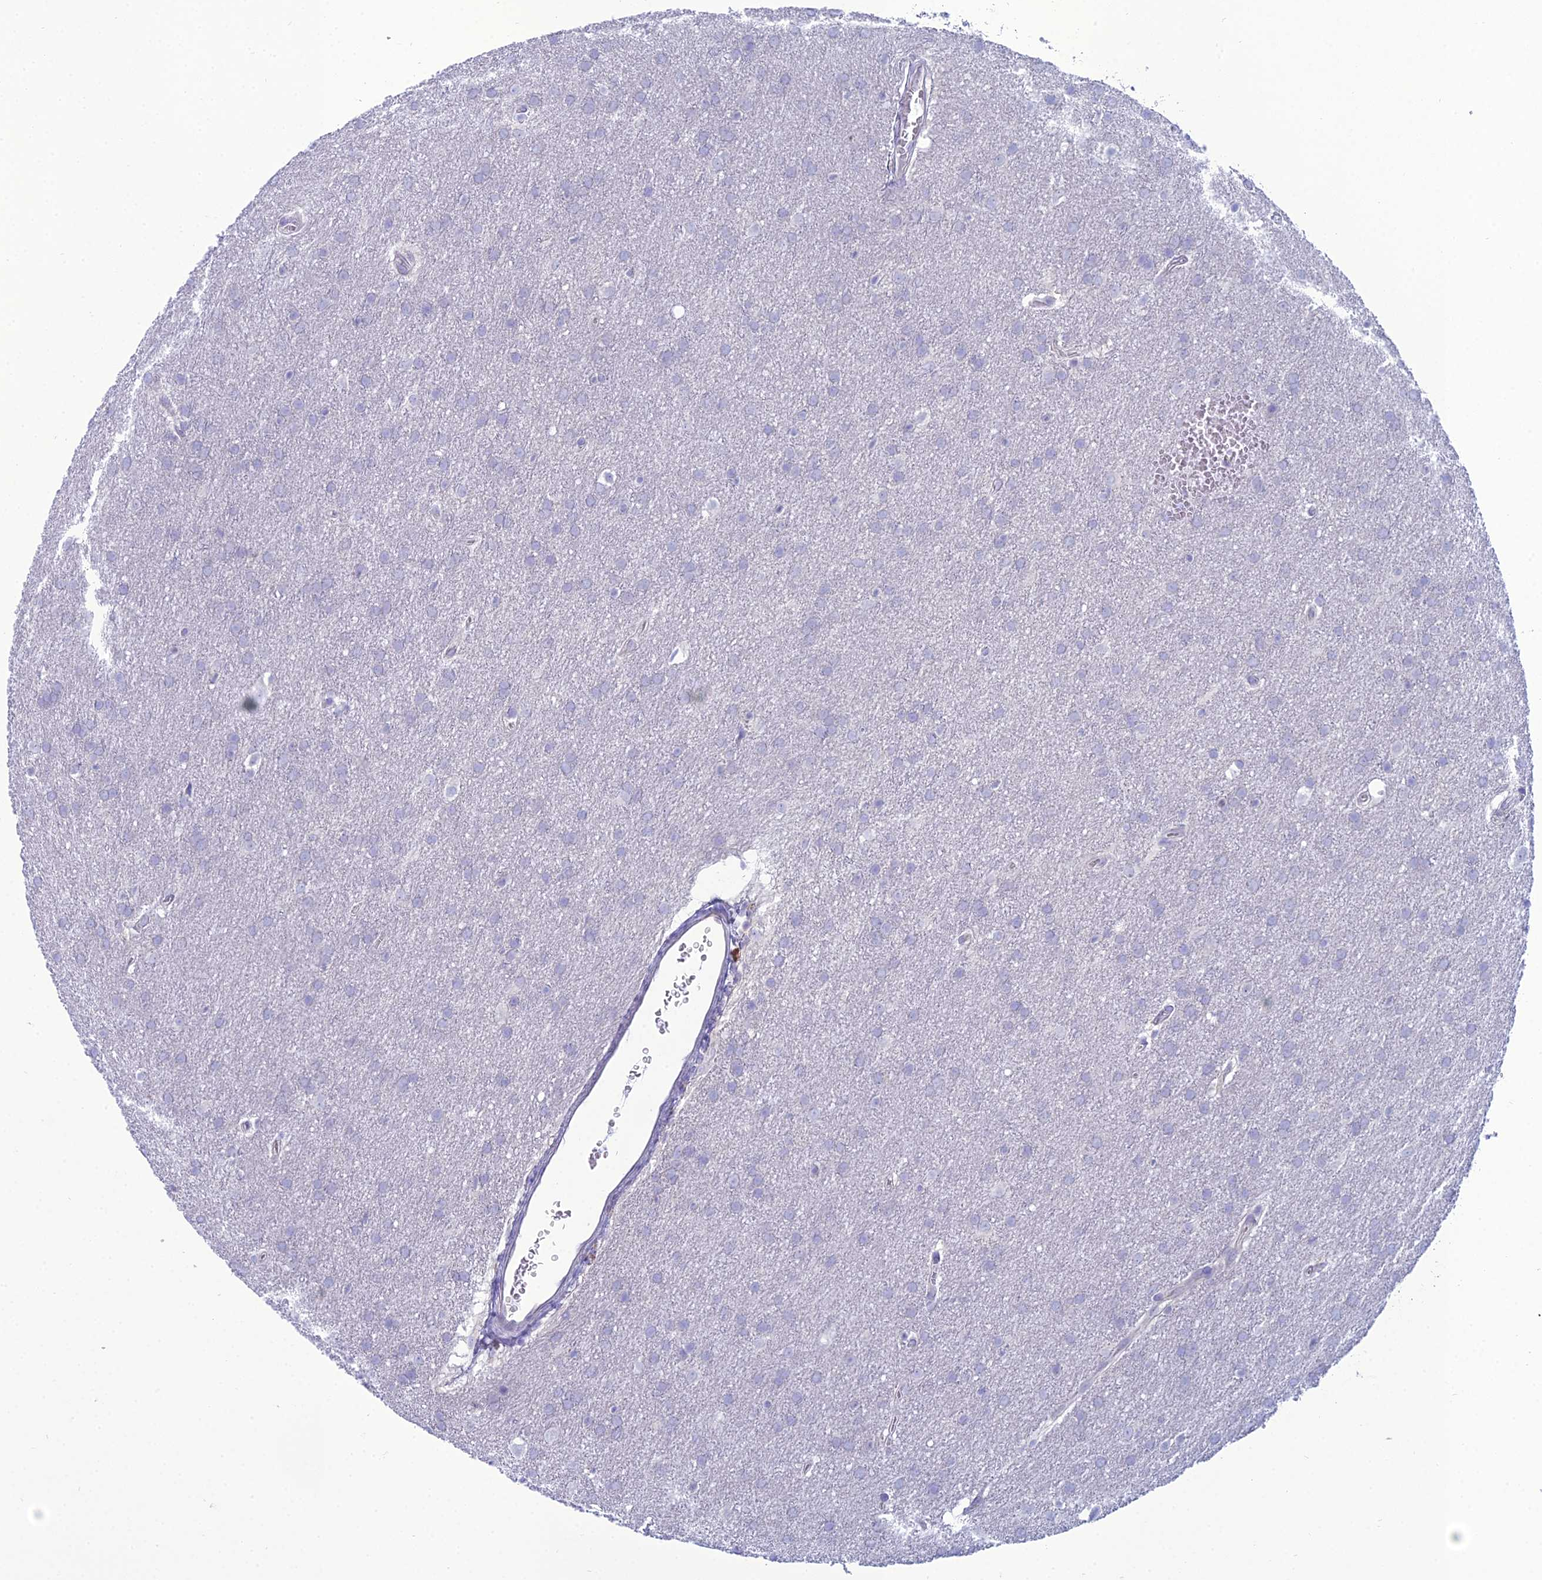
{"staining": {"intensity": "negative", "quantity": "none", "location": "none"}, "tissue": "glioma", "cell_type": "Tumor cells", "image_type": "cancer", "snomed": [{"axis": "morphology", "description": "Glioma, malignant, Low grade"}, {"axis": "topography", "description": "Brain"}], "caption": "The histopathology image demonstrates no significant positivity in tumor cells of malignant glioma (low-grade).", "gene": "GNPNAT1", "patient": {"sex": "female", "age": 32}}